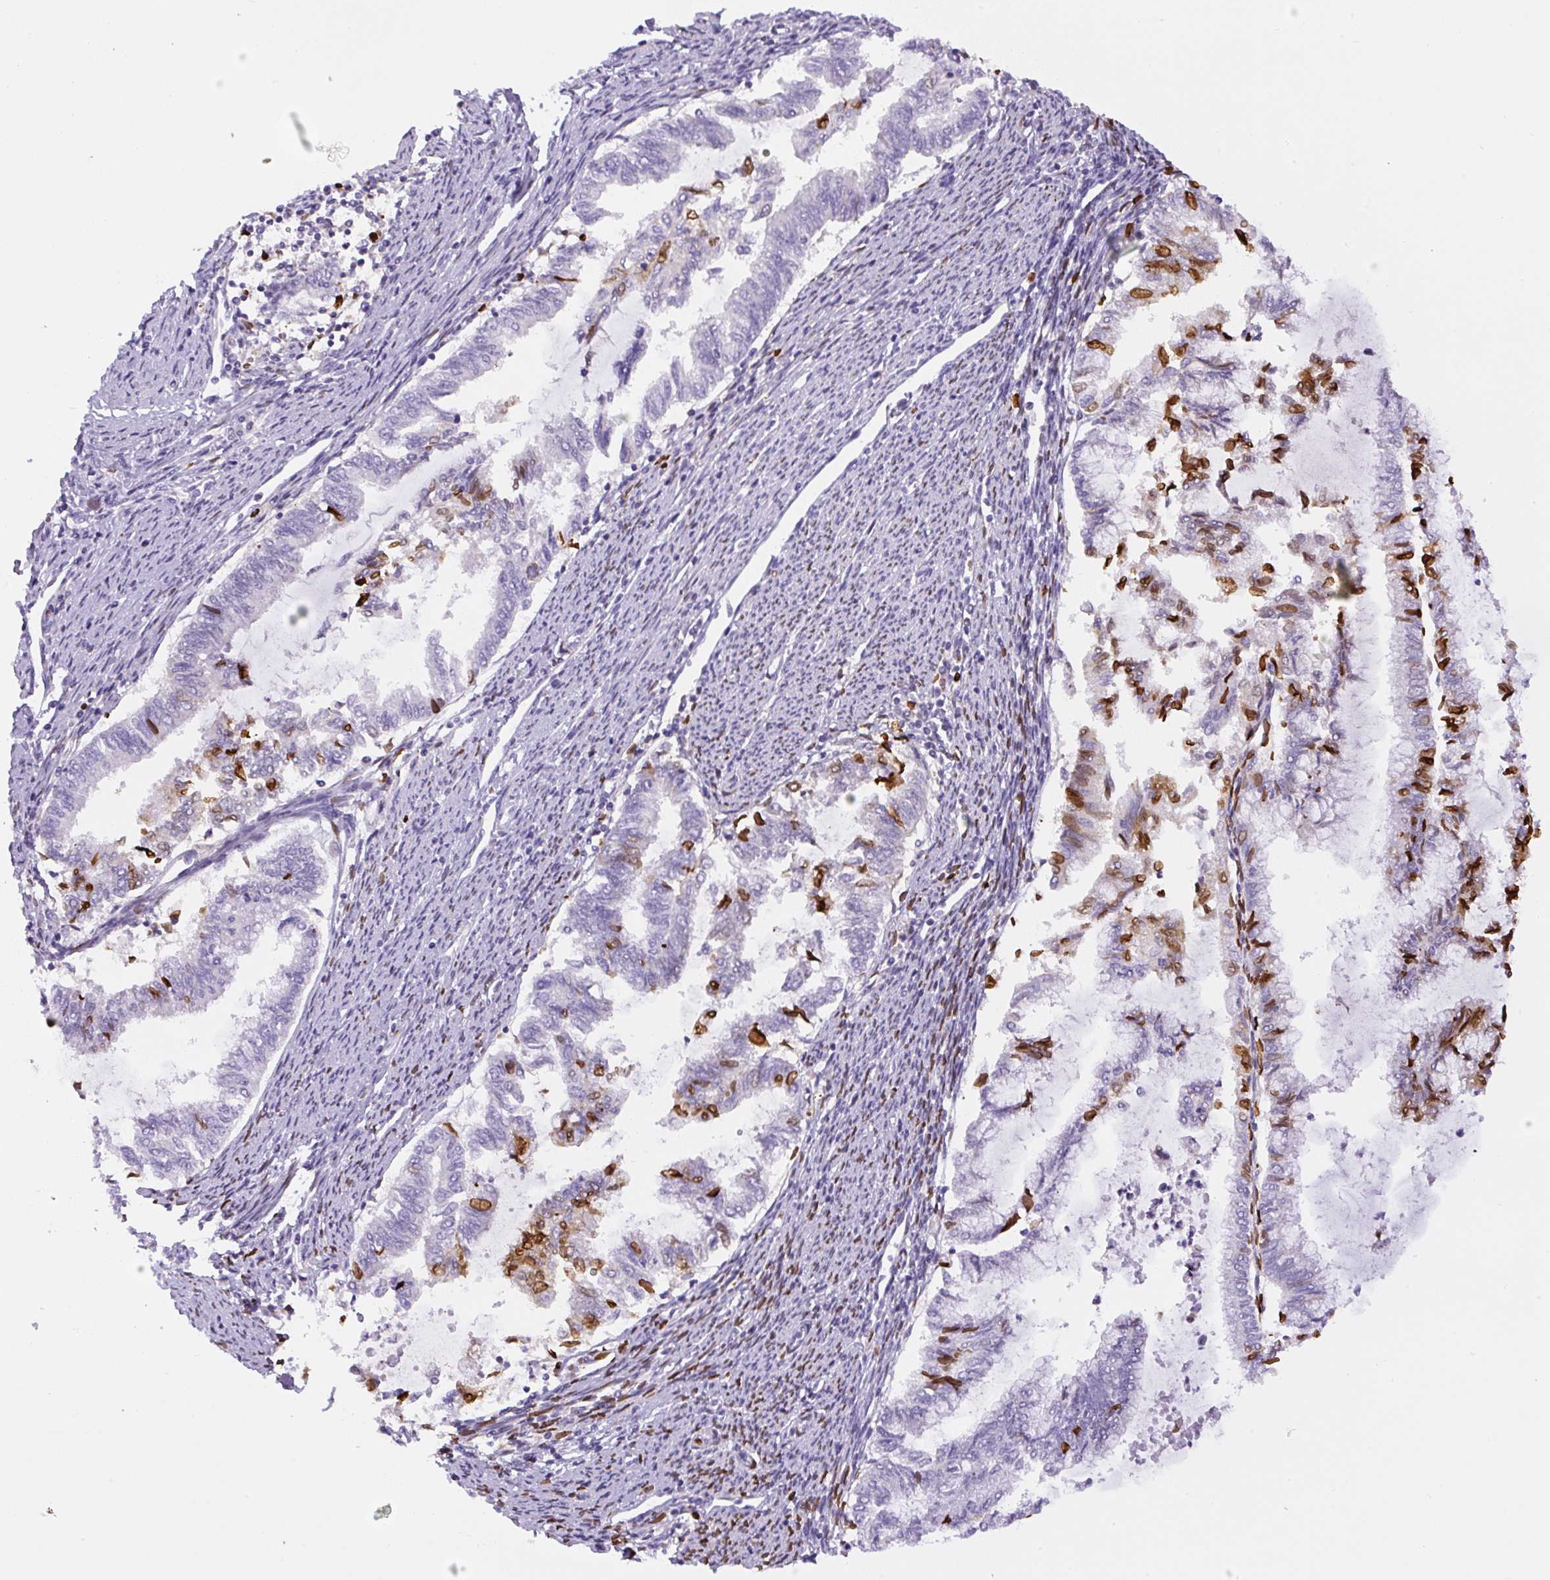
{"staining": {"intensity": "moderate", "quantity": "25%-75%", "location": "nuclear"}, "tissue": "endometrial cancer", "cell_type": "Tumor cells", "image_type": "cancer", "snomed": [{"axis": "morphology", "description": "Adenocarcinoma, NOS"}, {"axis": "topography", "description": "Endometrium"}], "caption": "The image demonstrates a brown stain indicating the presence of a protein in the nuclear of tumor cells in endometrial cancer.", "gene": "PIP5KL1", "patient": {"sex": "female", "age": 79}}